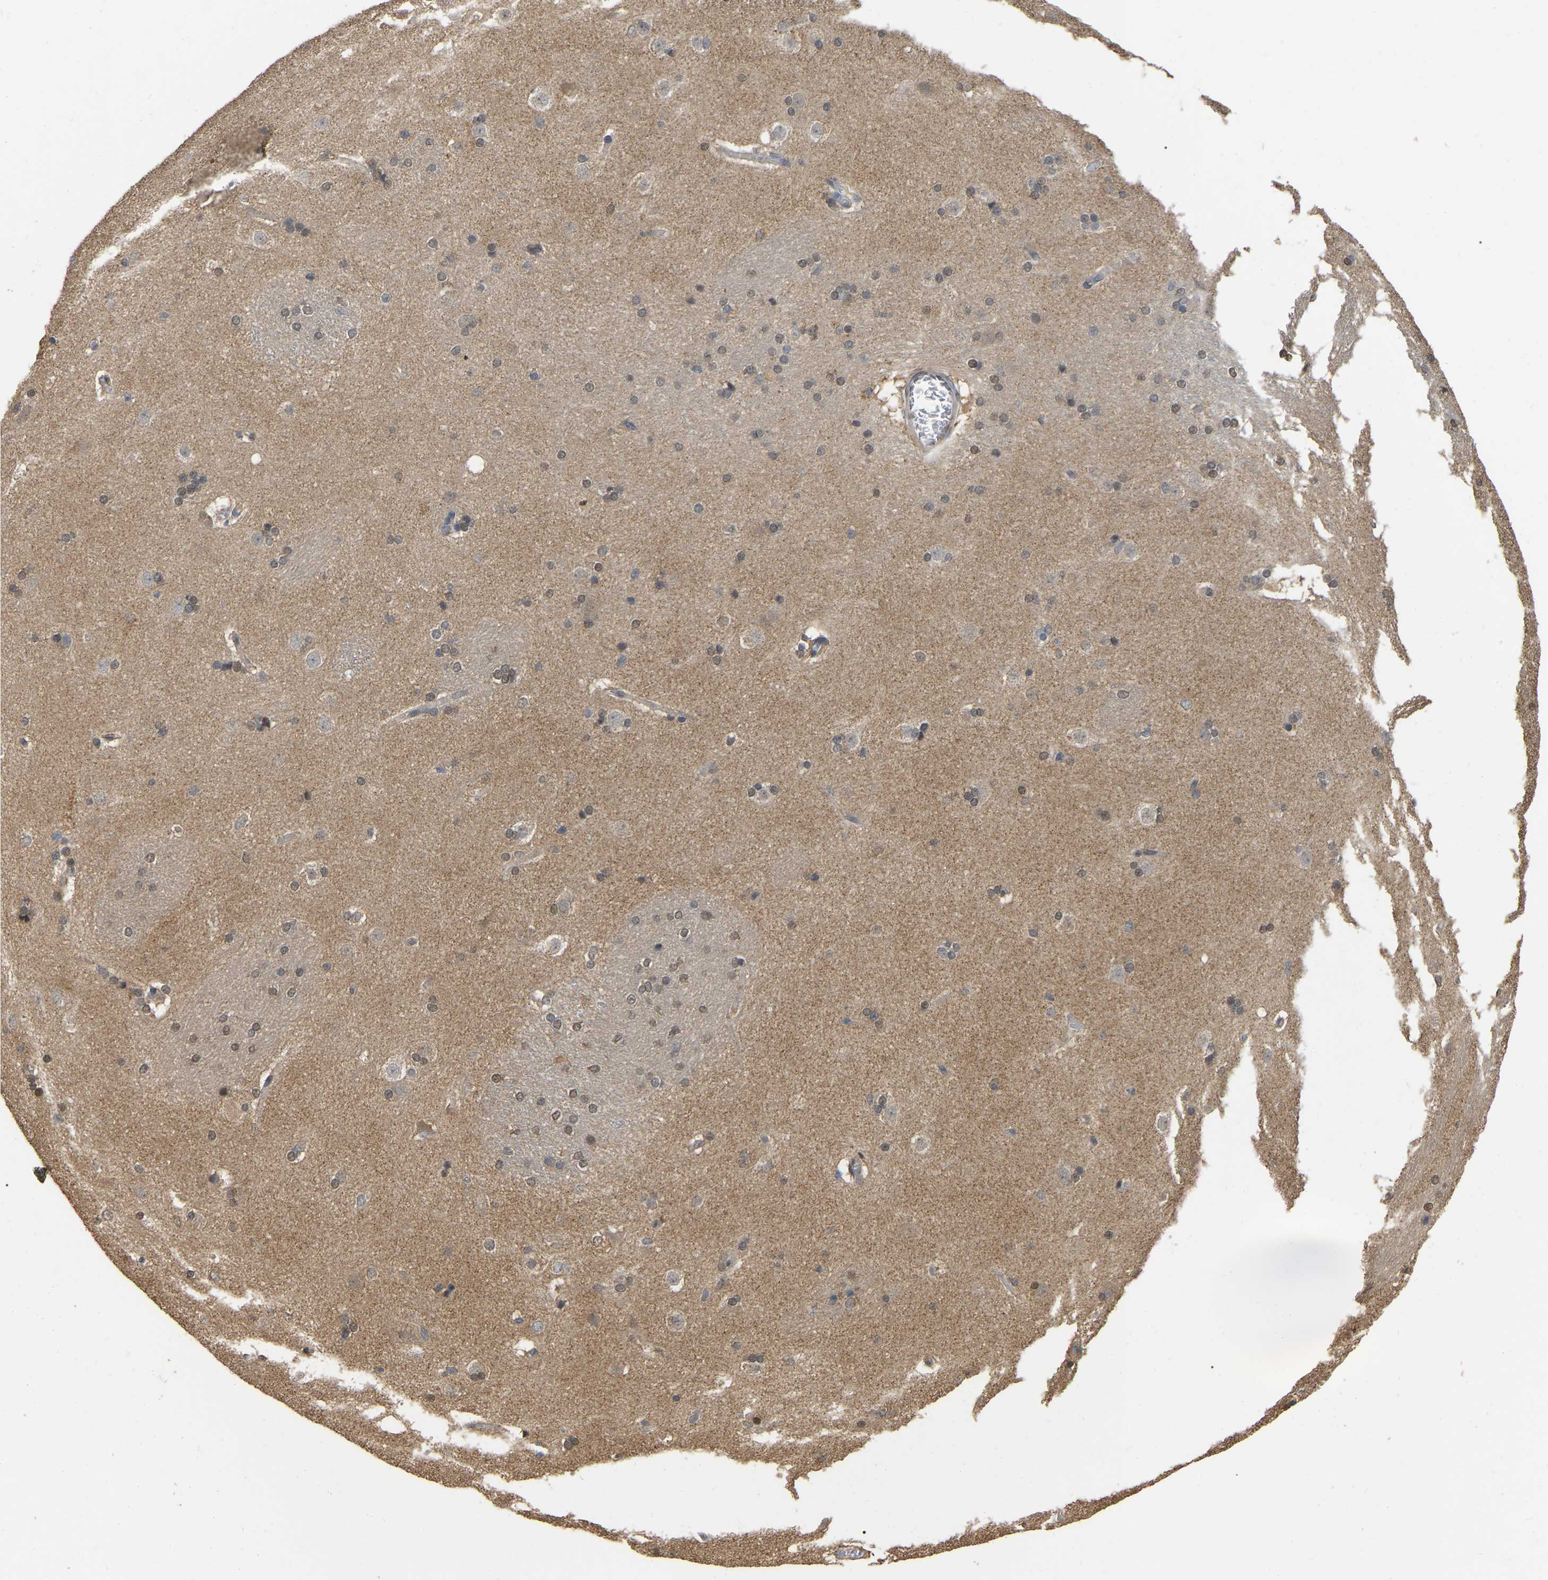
{"staining": {"intensity": "weak", "quantity": "<25%", "location": "cytoplasmic/membranous"}, "tissue": "caudate", "cell_type": "Glial cells", "image_type": "normal", "snomed": [{"axis": "morphology", "description": "Normal tissue, NOS"}, {"axis": "topography", "description": "Lateral ventricle wall"}], "caption": "Immunohistochemistry (IHC) micrograph of unremarkable human caudate stained for a protein (brown), which shows no positivity in glial cells. (DAB immunohistochemistry (IHC) with hematoxylin counter stain).", "gene": "FAM219A", "patient": {"sex": "female", "age": 19}}